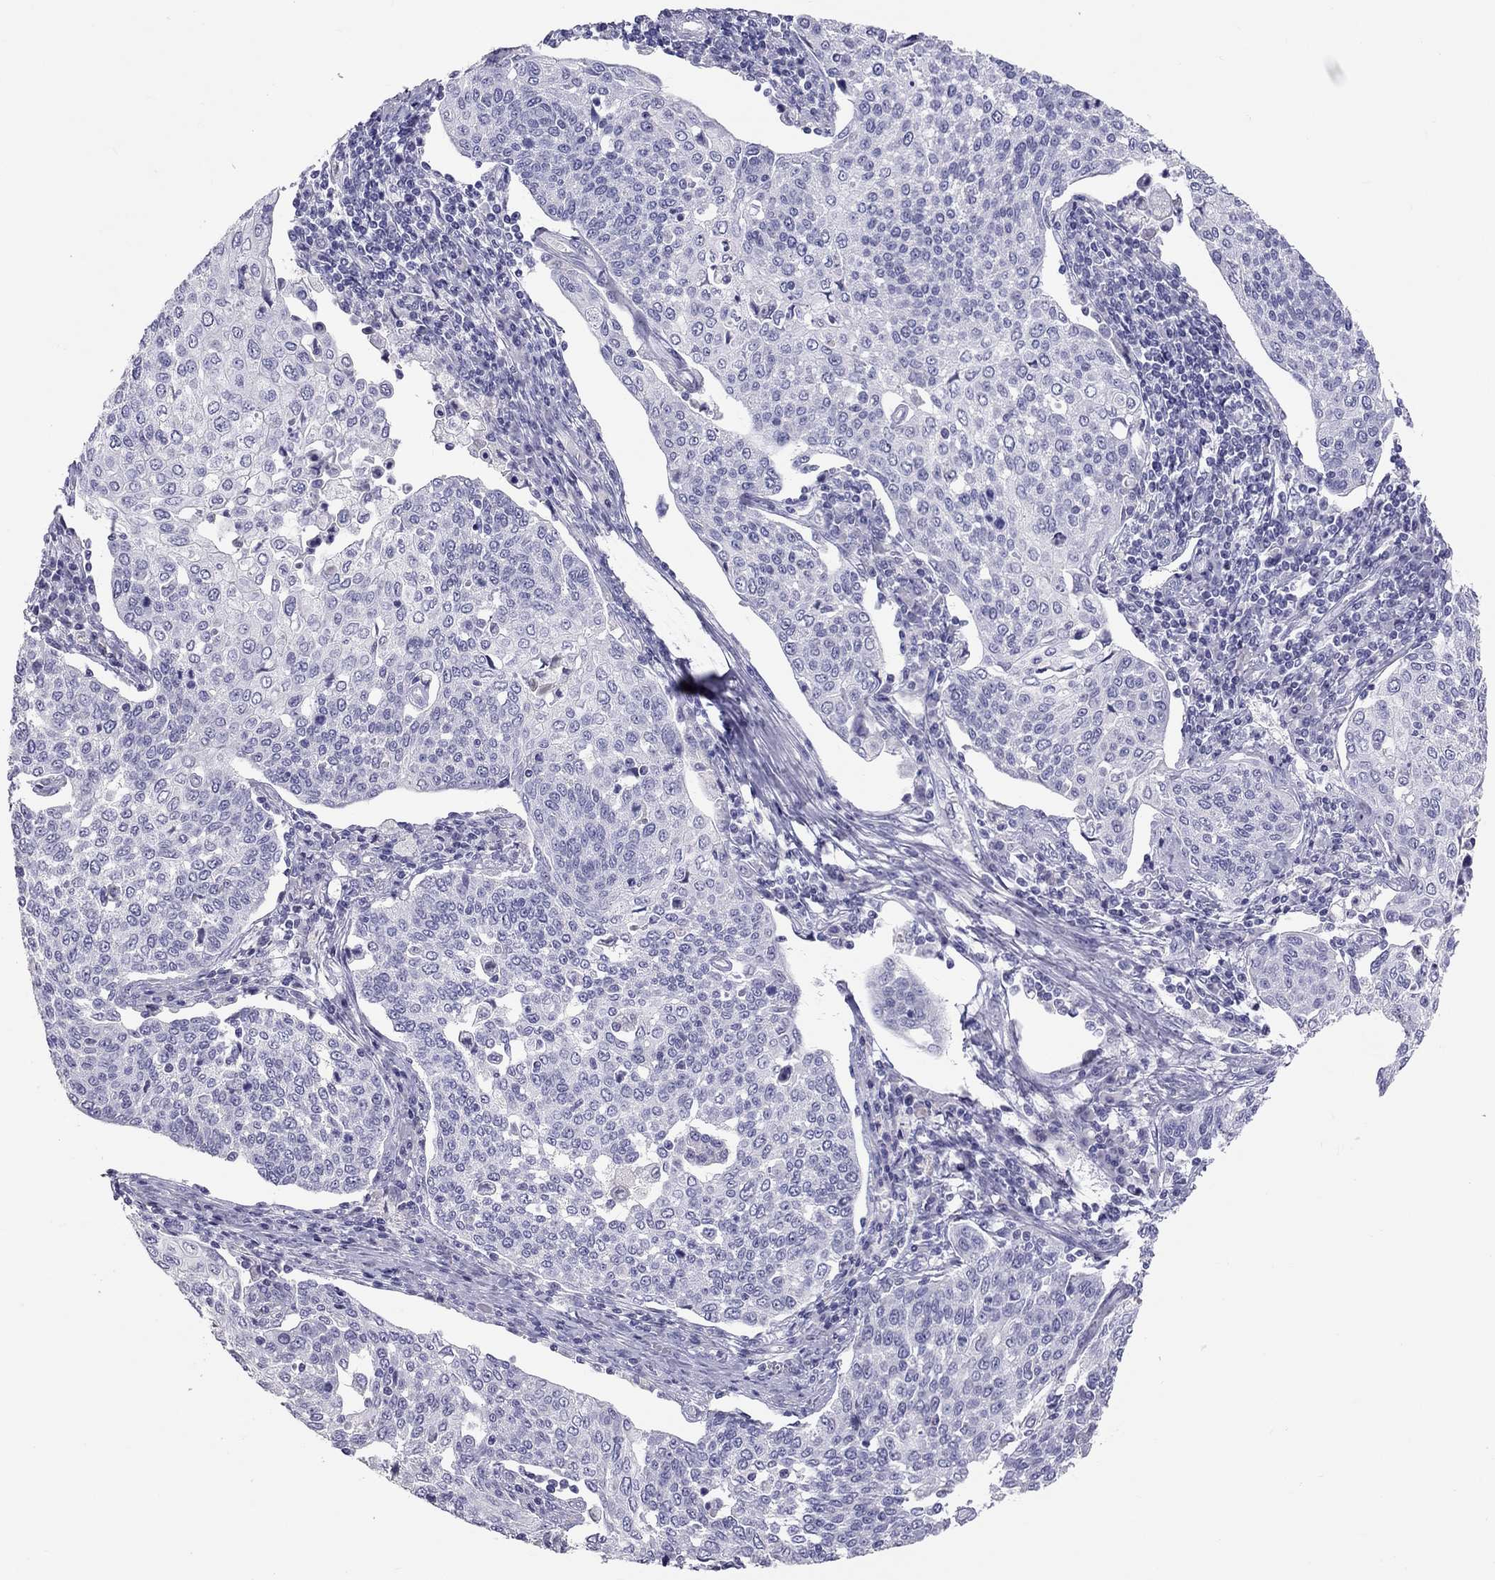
{"staining": {"intensity": "negative", "quantity": "none", "location": "none"}, "tissue": "cervical cancer", "cell_type": "Tumor cells", "image_type": "cancer", "snomed": [{"axis": "morphology", "description": "Squamous cell carcinoma, NOS"}, {"axis": "topography", "description": "Cervix"}], "caption": "Squamous cell carcinoma (cervical) was stained to show a protein in brown. There is no significant expression in tumor cells.", "gene": "IL17REL", "patient": {"sex": "female", "age": 34}}